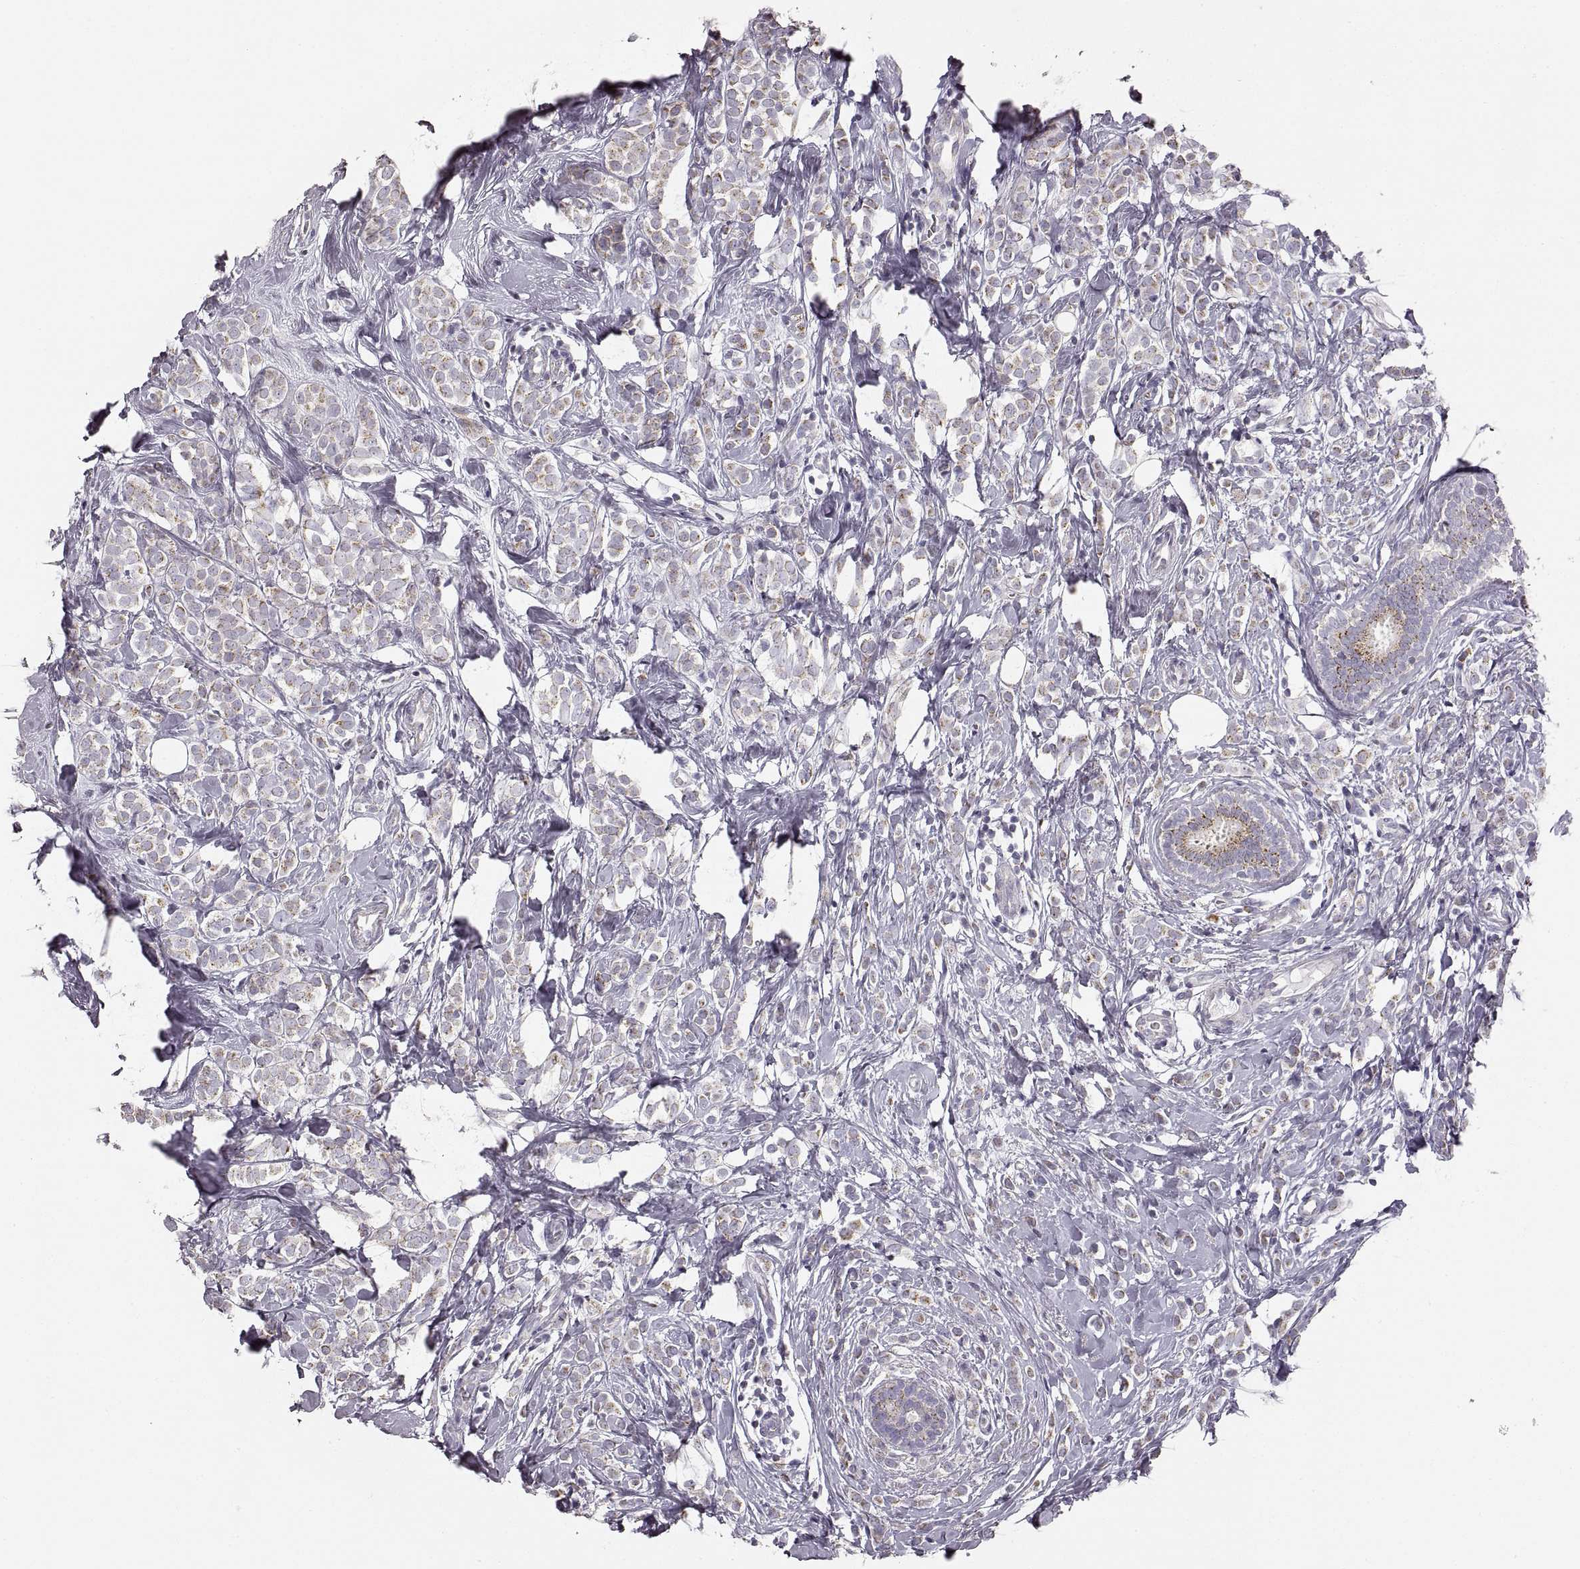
{"staining": {"intensity": "weak", "quantity": "25%-75%", "location": "cytoplasmic/membranous"}, "tissue": "breast cancer", "cell_type": "Tumor cells", "image_type": "cancer", "snomed": [{"axis": "morphology", "description": "Lobular carcinoma"}, {"axis": "topography", "description": "Breast"}], "caption": "The immunohistochemical stain highlights weak cytoplasmic/membranous positivity in tumor cells of breast cancer (lobular carcinoma) tissue. (IHC, brightfield microscopy, high magnification).", "gene": "RDH13", "patient": {"sex": "female", "age": 49}}